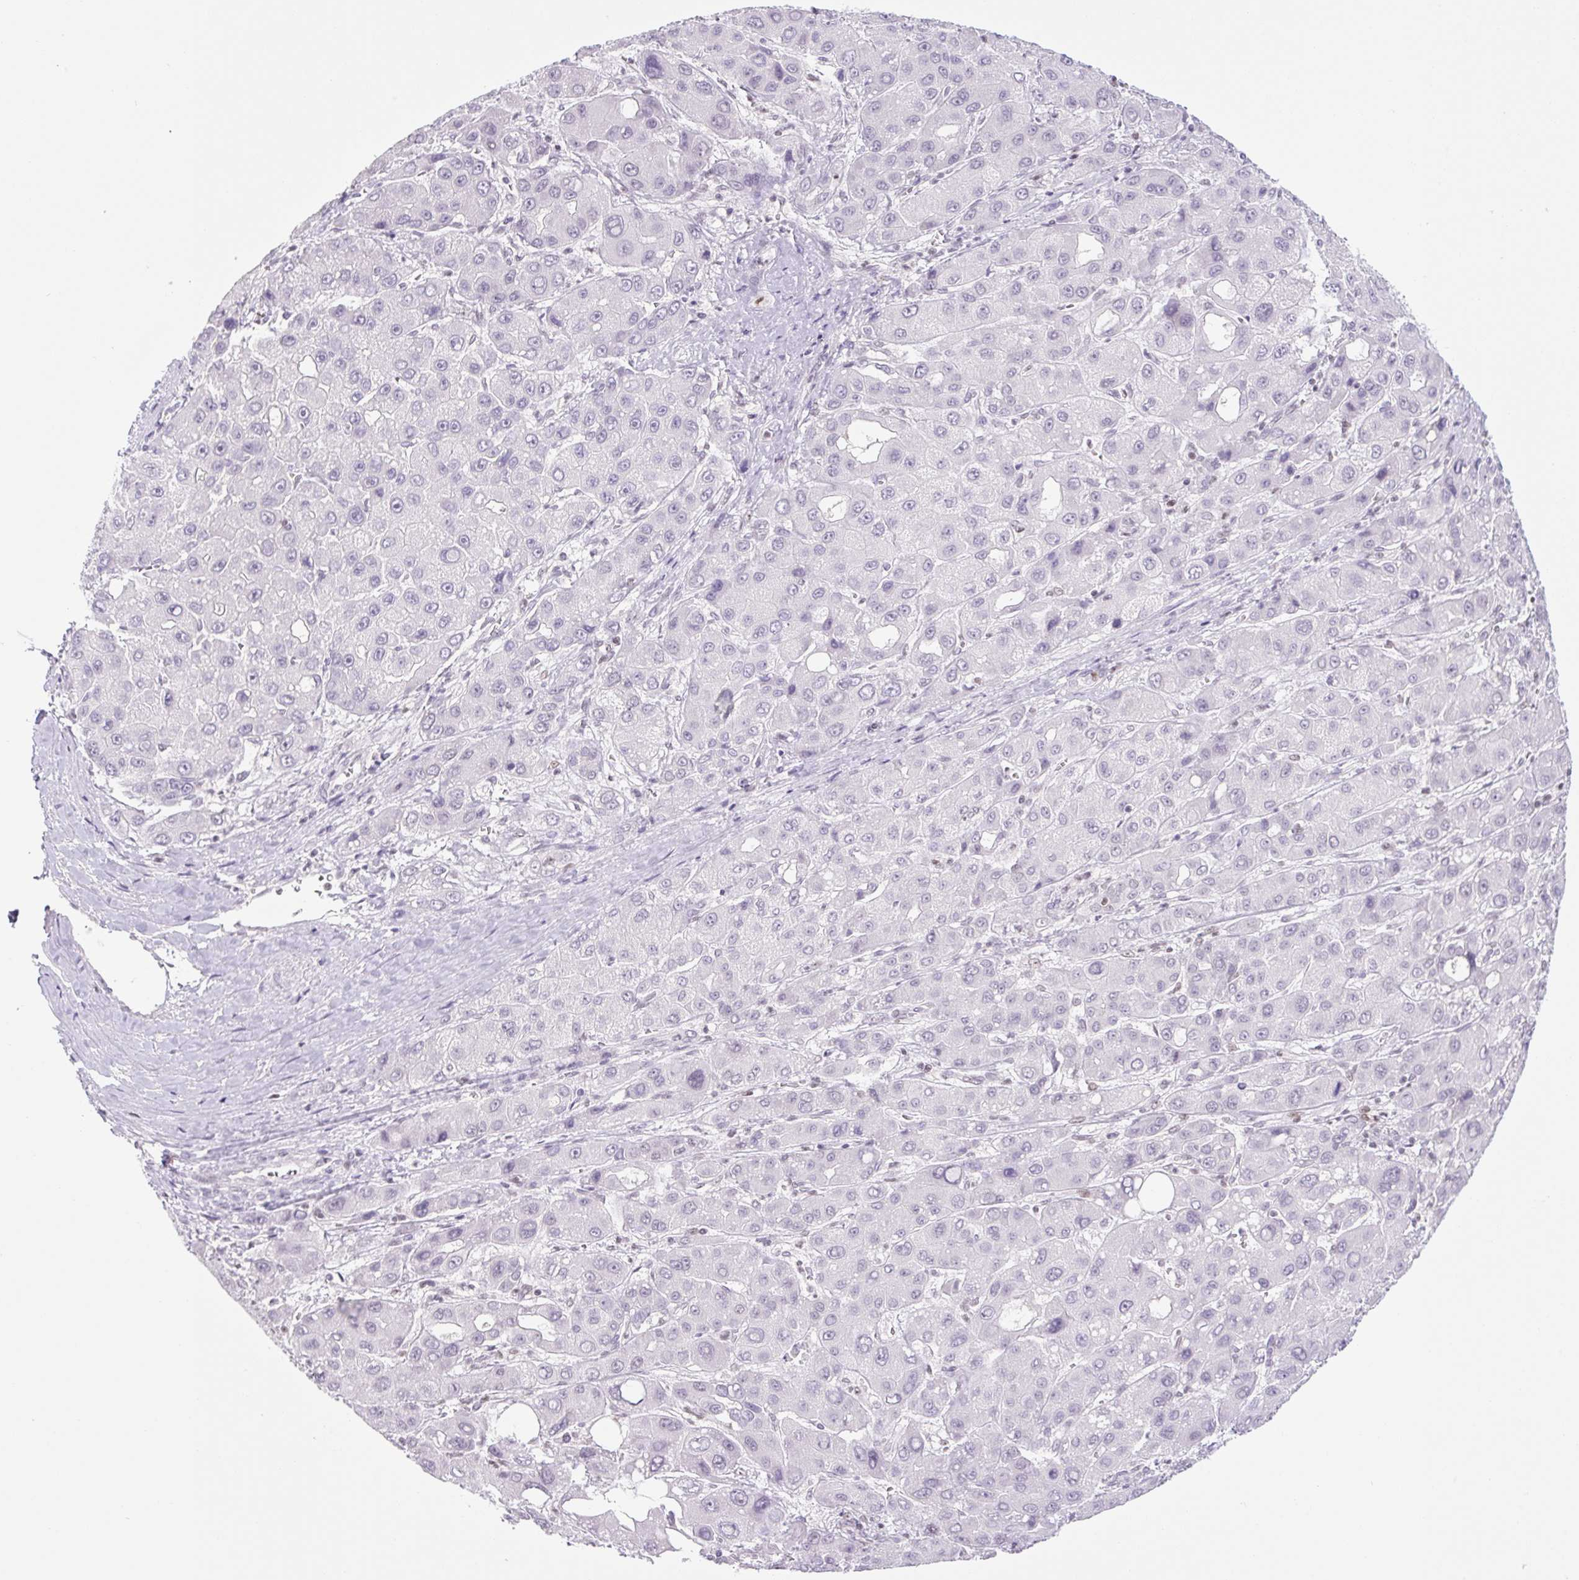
{"staining": {"intensity": "negative", "quantity": "none", "location": "none"}, "tissue": "liver cancer", "cell_type": "Tumor cells", "image_type": "cancer", "snomed": [{"axis": "morphology", "description": "Carcinoma, Hepatocellular, NOS"}, {"axis": "topography", "description": "Liver"}], "caption": "There is no significant positivity in tumor cells of liver cancer.", "gene": "TLE3", "patient": {"sex": "male", "age": 55}}